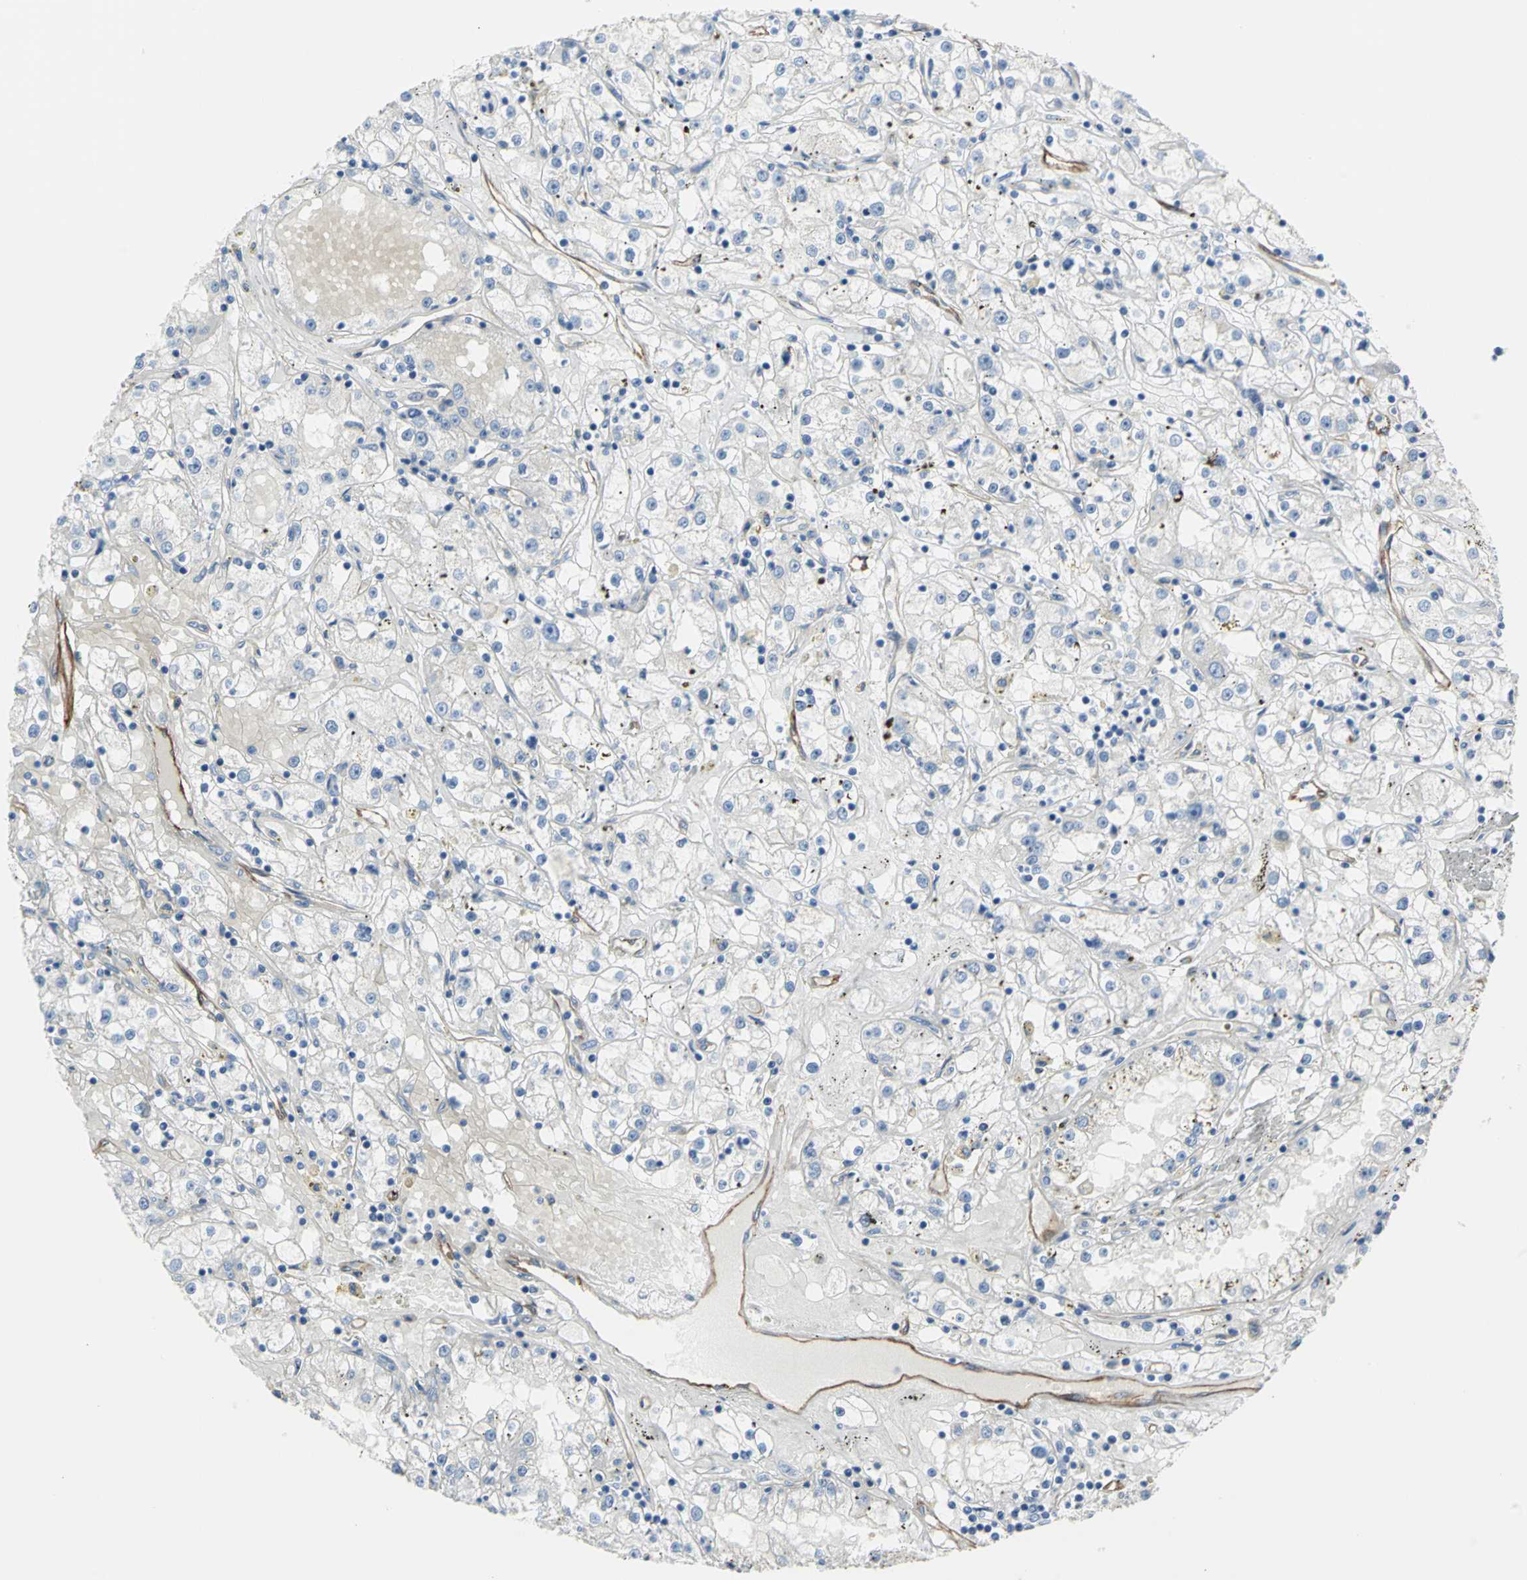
{"staining": {"intensity": "negative", "quantity": "none", "location": "none"}, "tissue": "renal cancer", "cell_type": "Tumor cells", "image_type": "cancer", "snomed": [{"axis": "morphology", "description": "Adenocarcinoma, NOS"}, {"axis": "topography", "description": "Kidney"}], "caption": "This is an immunohistochemistry (IHC) histopathology image of human renal cancer (adenocarcinoma). There is no positivity in tumor cells.", "gene": "FLNB", "patient": {"sex": "male", "age": 56}}